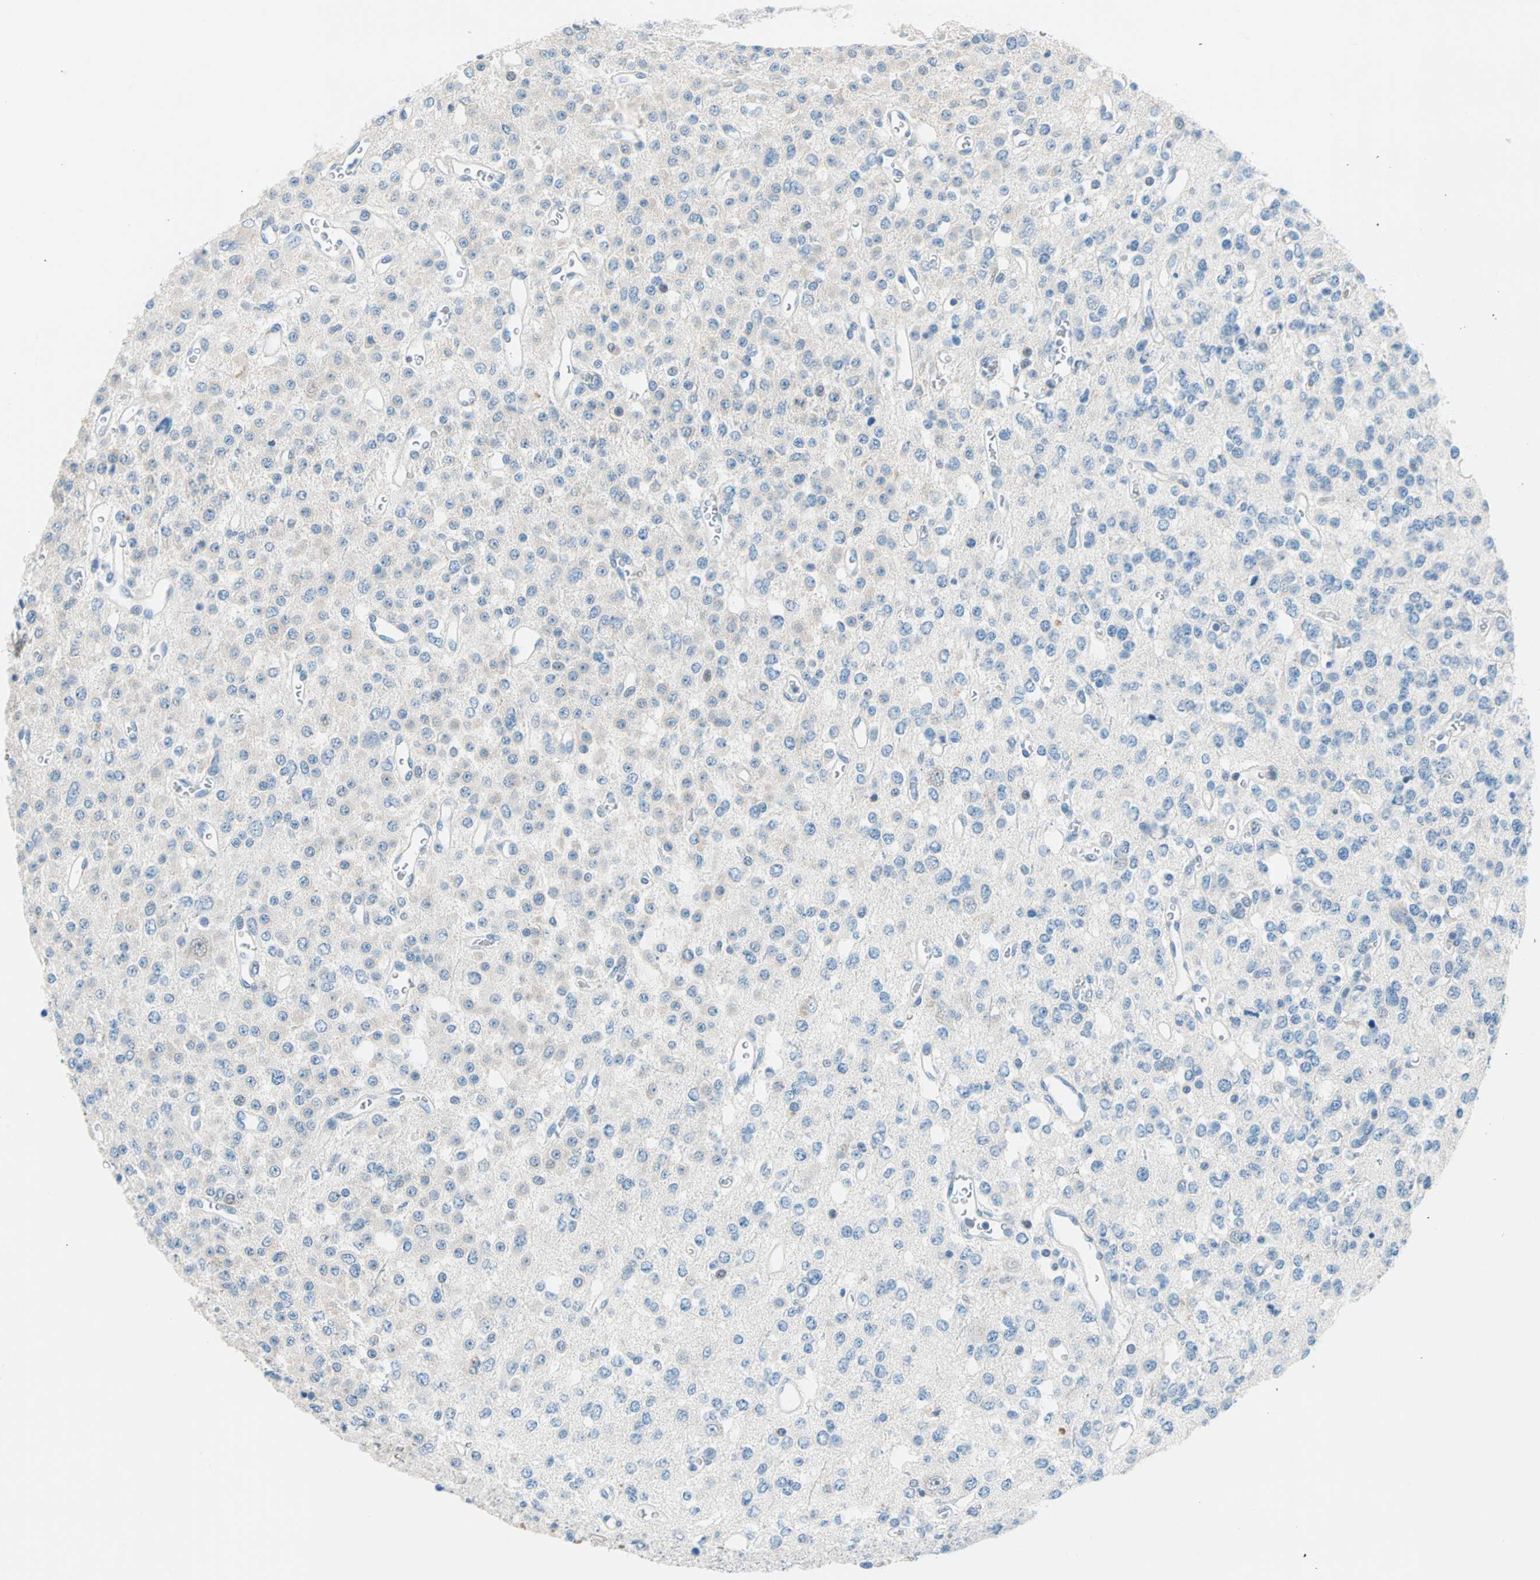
{"staining": {"intensity": "negative", "quantity": "none", "location": "none"}, "tissue": "glioma", "cell_type": "Tumor cells", "image_type": "cancer", "snomed": [{"axis": "morphology", "description": "Glioma, malignant, Low grade"}, {"axis": "topography", "description": "Brain"}], "caption": "High power microscopy micrograph of an immunohistochemistry (IHC) histopathology image of glioma, revealing no significant staining in tumor cells.", "gene": "TMEM163", "patient": {"sex": "male", "age": 38}}